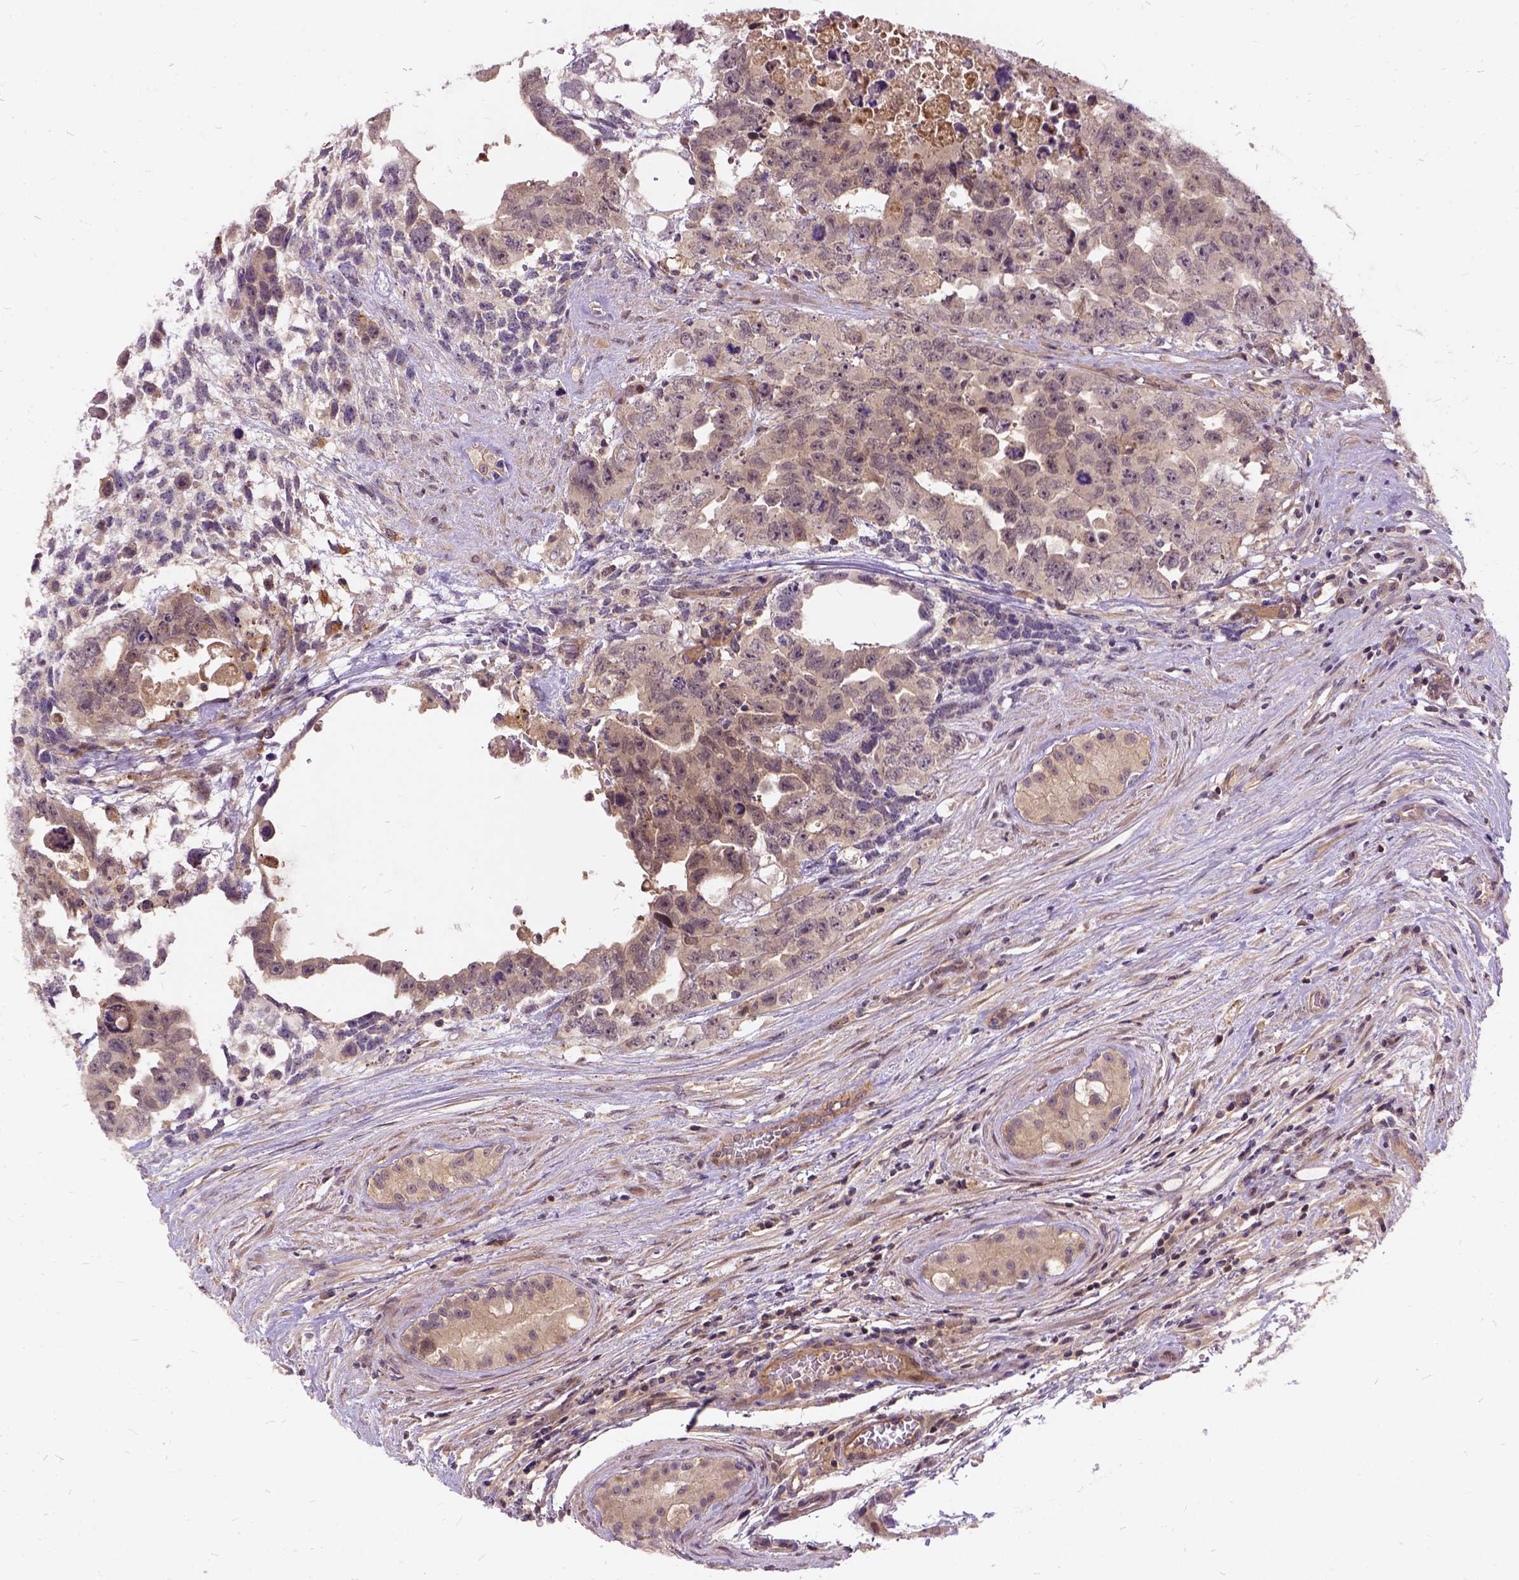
{"staining": {"intensity": "weak", "quantity": ">75%", "location": "cytoplasmic/membranous"}, "tissue": "testis cancer", "cell_type": "Tumor cells", "image_type": "cancer", "snomed": [{"axis": "morphology", "description": "Carcinoma, Embryonal, NOS"}, {"axis": "topography", "description": "Testis"}], "caption": "Weak cytoplasmic/membranous positivity for a protein is appreciated in approximately >75% of tumor cells of testis cancer using immunohistochemistry.", "gene": "ILRUN", "patient": {"sex": "male", "age": 24}}